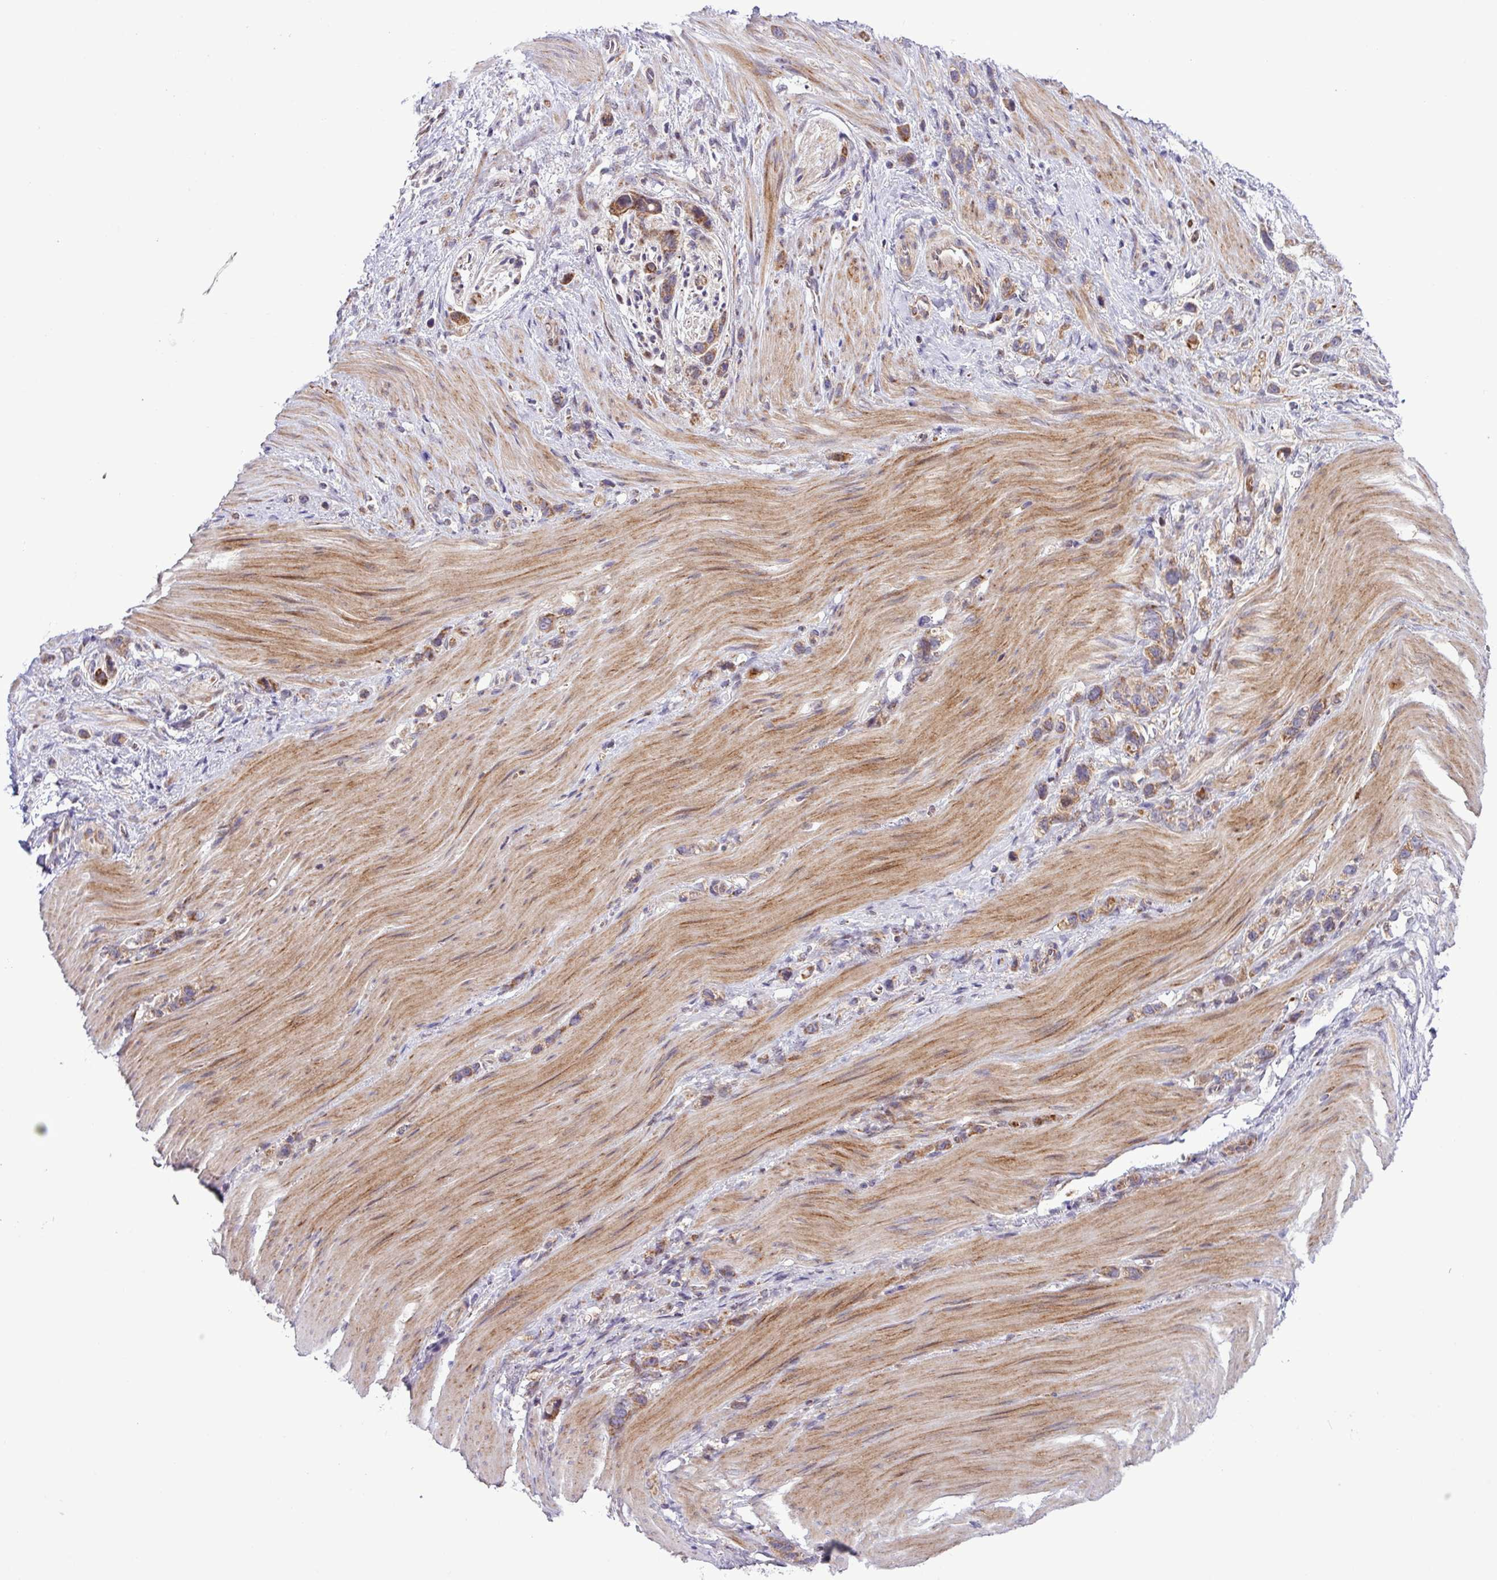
{"staining": {"intensity": "moderate", "quantity": ">75%", "location": "cytoplasmic/membranous"}, "tissue": "stomach cancer", "cell_type": "Tumor cells", "image_type": "cancer", "snomed": [{"axis": "morphology", "description": "Adenocarcinoma, NOS"}, {"axis": "topography", "description": "Stomach"}], "caption": "Brown immunohistochemical staining in human stomach adenocarcinoma exhibits moderate cytoplasmic/membranous staining in approximately >75% of tumor cells.", "gene": "B3GNT9", "patient": {"sex": "female", "age": 65}}